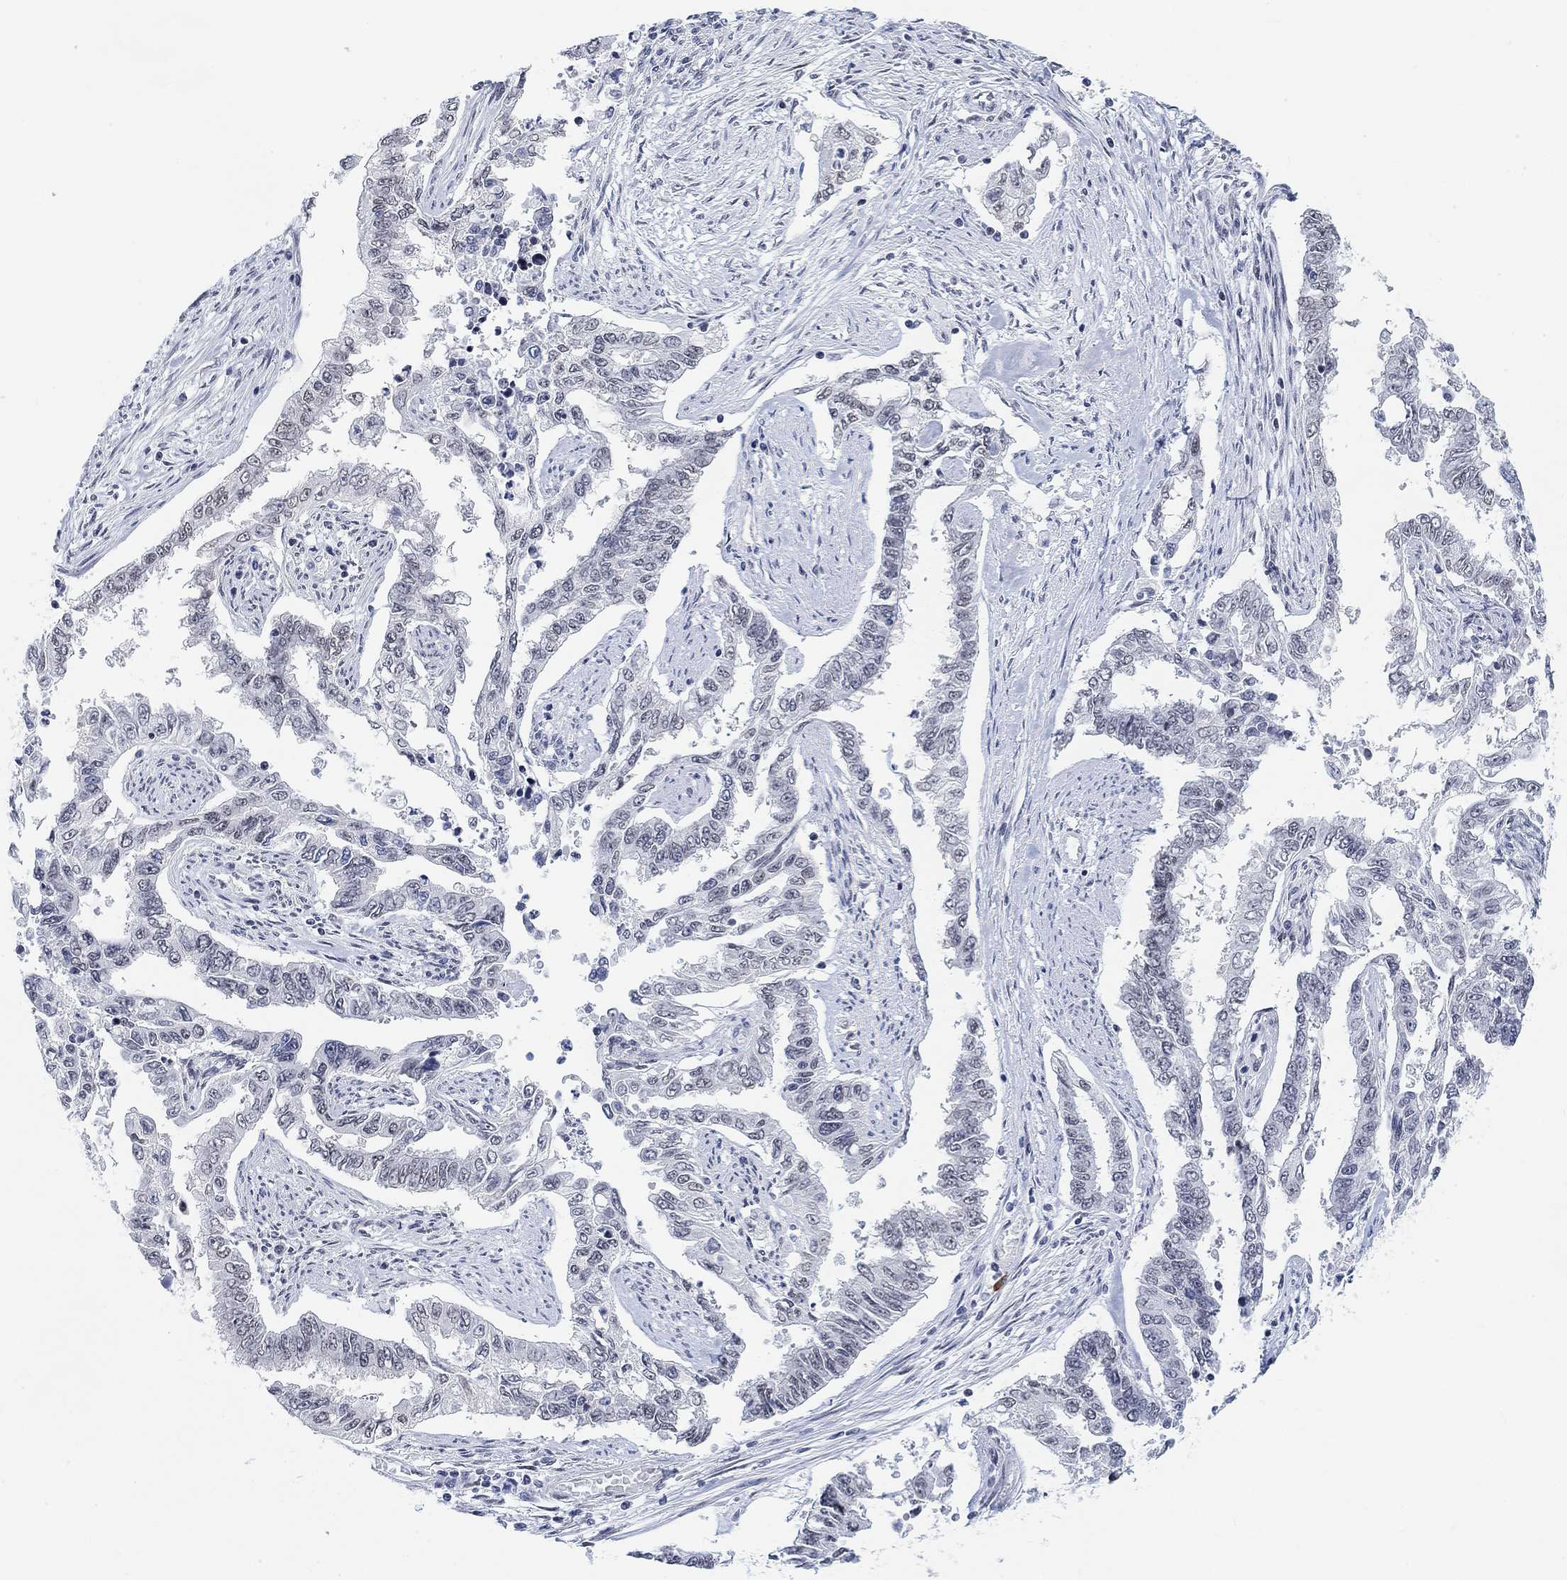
{"staining": {"intensity": "negative", "quantity": "none", "location": "none"}, "tissue": "endometrial cancer", "cell_type": "Tumor cells", "image_type": "cancer", "snomed": [{"axis": "morphology", "description": "Adenocarcinoma, NOS"}, {"axis": "topography", "description": "Uterus"}], "caption": "This is a micrograph of IHC staining of endometrial cancer, which shows no staining in tumor cells. (Brightfield microscopy of DAB (3,3'-diaminobenzidine) immunohistochemistry at high magnification).", "gene": "PURG", "patient": {"sex": "female", "age": 59}}